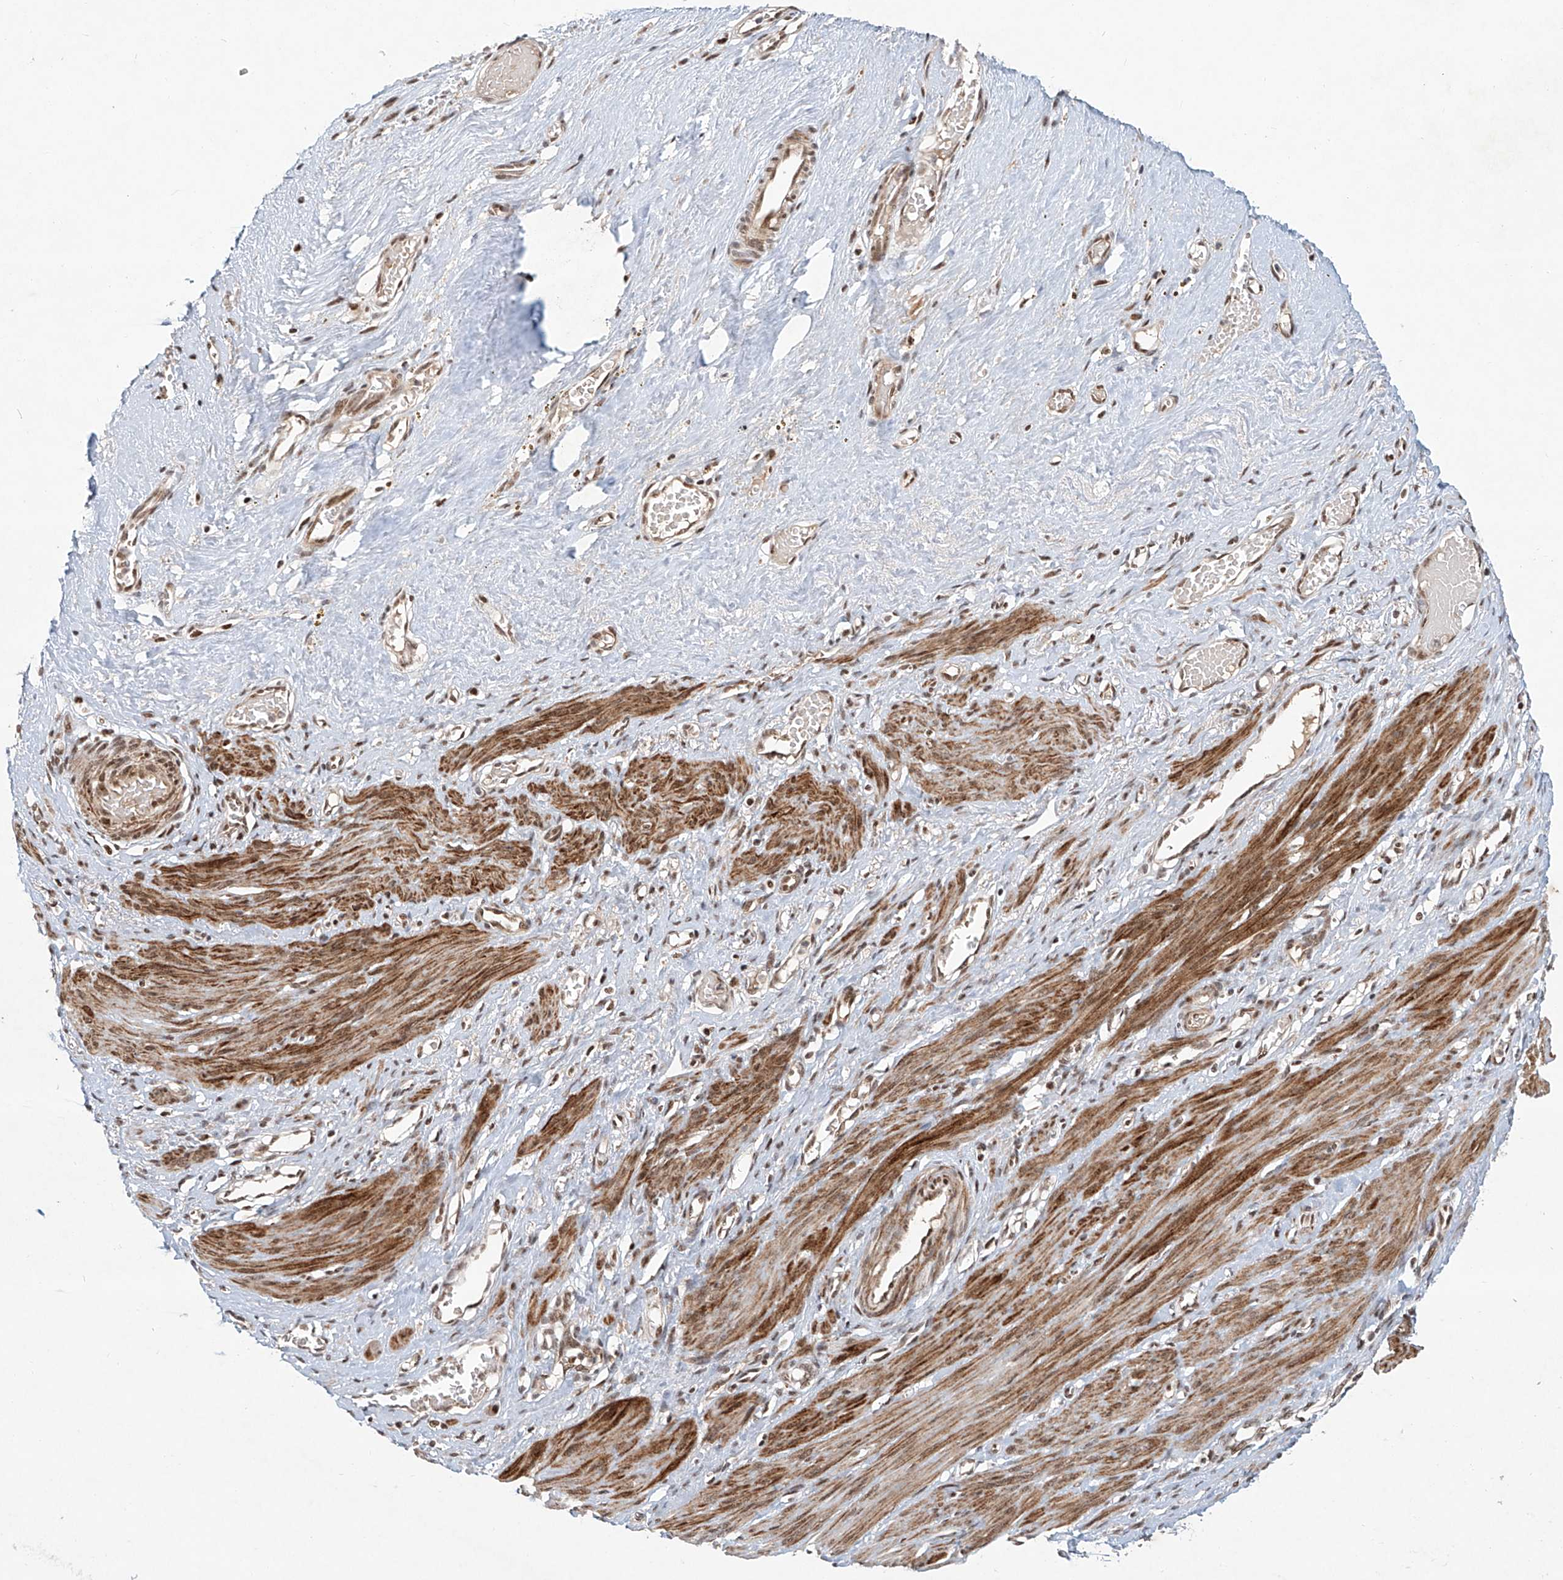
{"staining": {"intensity": "strong", "quantity": ">75%", "location": "cytoplasmic/membranous,nuclear"}, "tissue": "smooth muscle", "cell_type": "Smooth muscle cells", "image_type": "normal", "snomed": [{"axis": "morphology", "description": "Normal tissue, NOS"}, {"axis": "topography", "description": "Endometrium"}], "caption": "Strong cytoplasmic/membranous,nuclear positivity is identified in about >75% of smooth muscle cells in unremarkable smooth muscle. (IHC, brightfield microscopy, high magnification).", "gene": "ZNF470", "patient": {"sex": "female", "age": 33}}